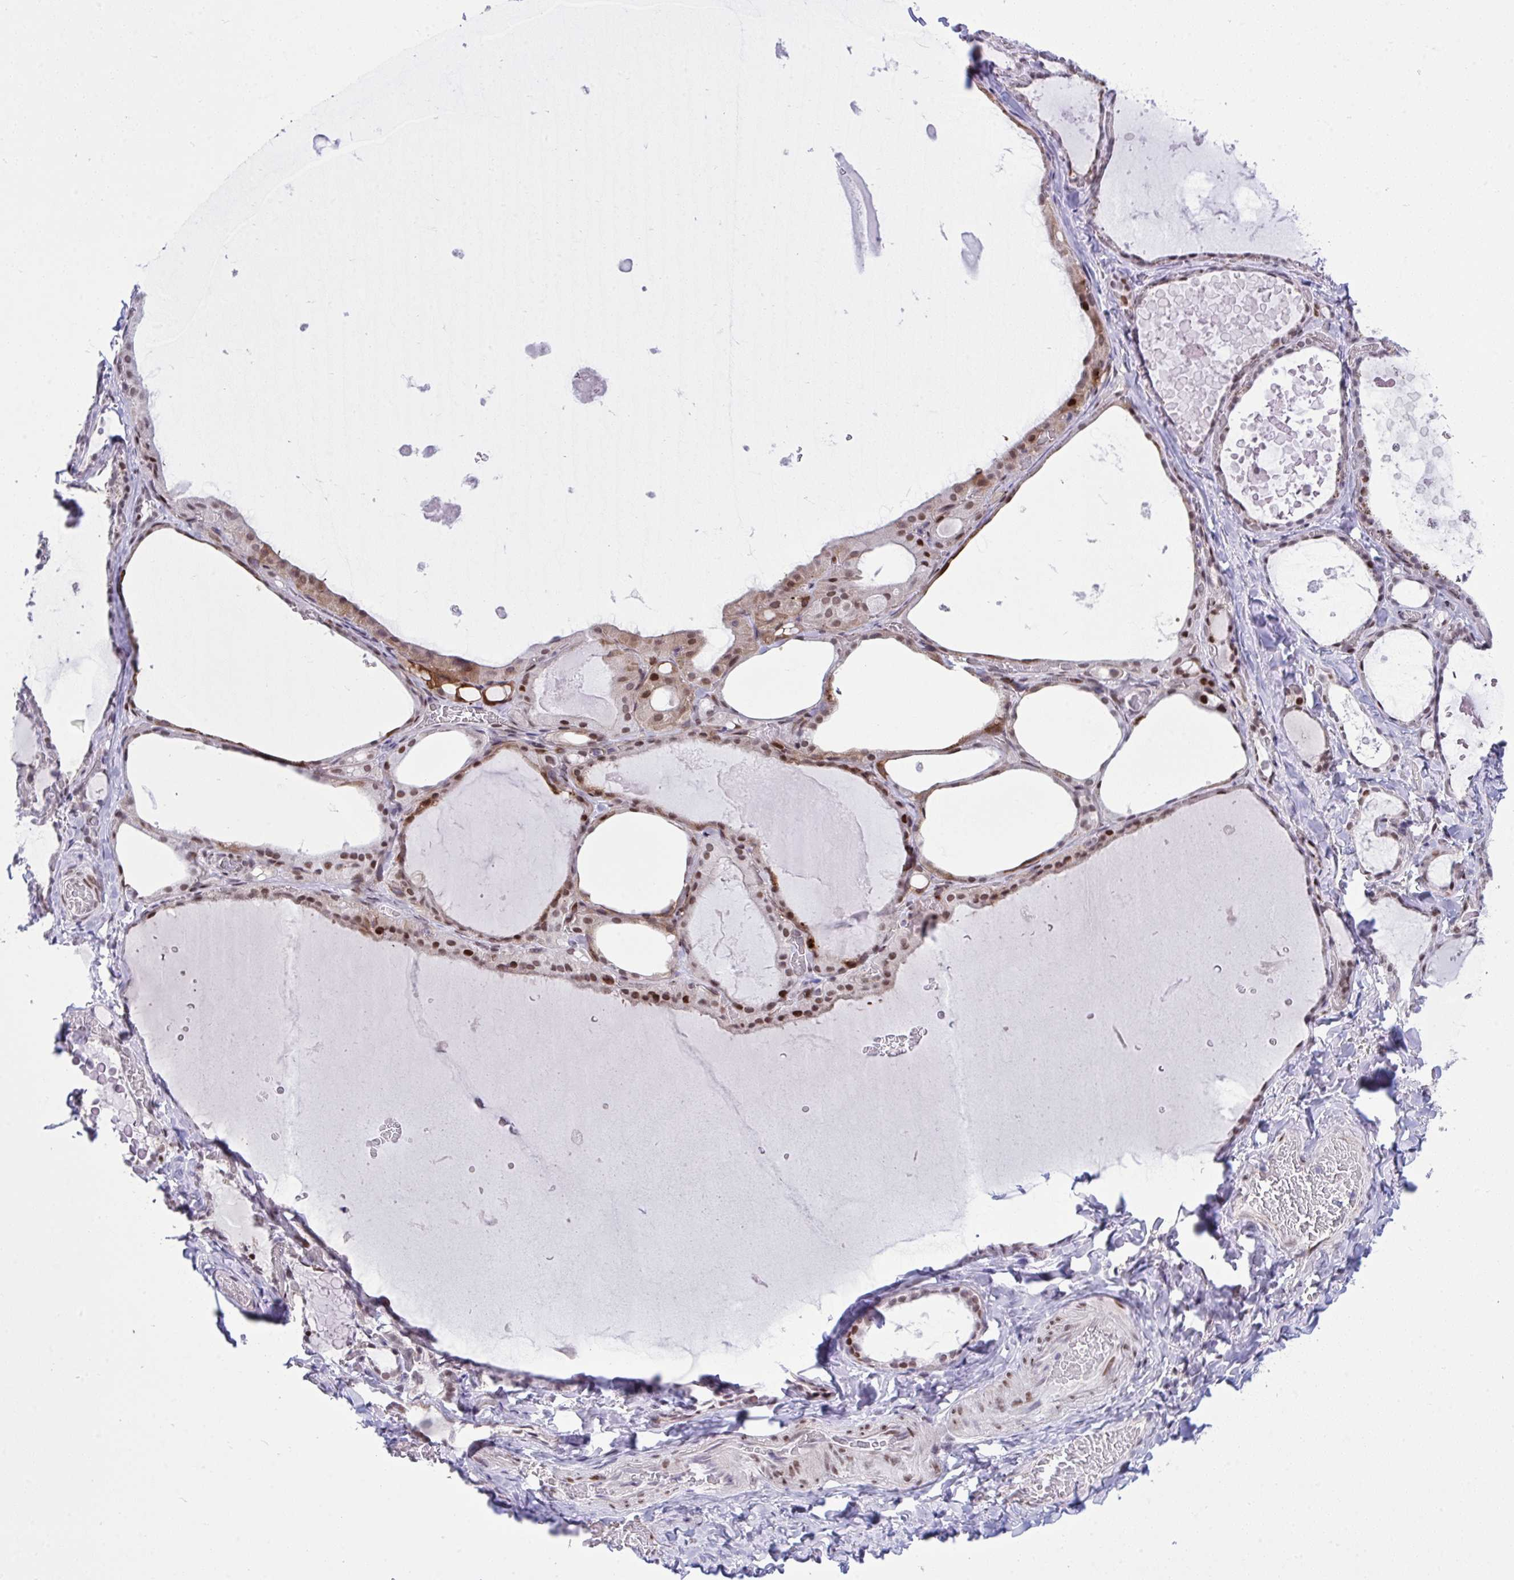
{"staining": {"intensity": "strong", "quantity": "25%-75%", "location": "nuclear"}, "tissue": "thyroid gland", "cell_type": "Glandular cells", "image_type": "normal", "snomed": [{"axis": "morphology", "description": "Normal tissue, NOS"}, {"axis": "topography", "description": "Thyroid gland"}], "caption": "Thyroid gland stained for a protein shows strong nuclear positivity in glandular cells. Nuclei are stained in blue.", "gene": "ZFHX3", "patient": {"sex": "female", "age": 56}}